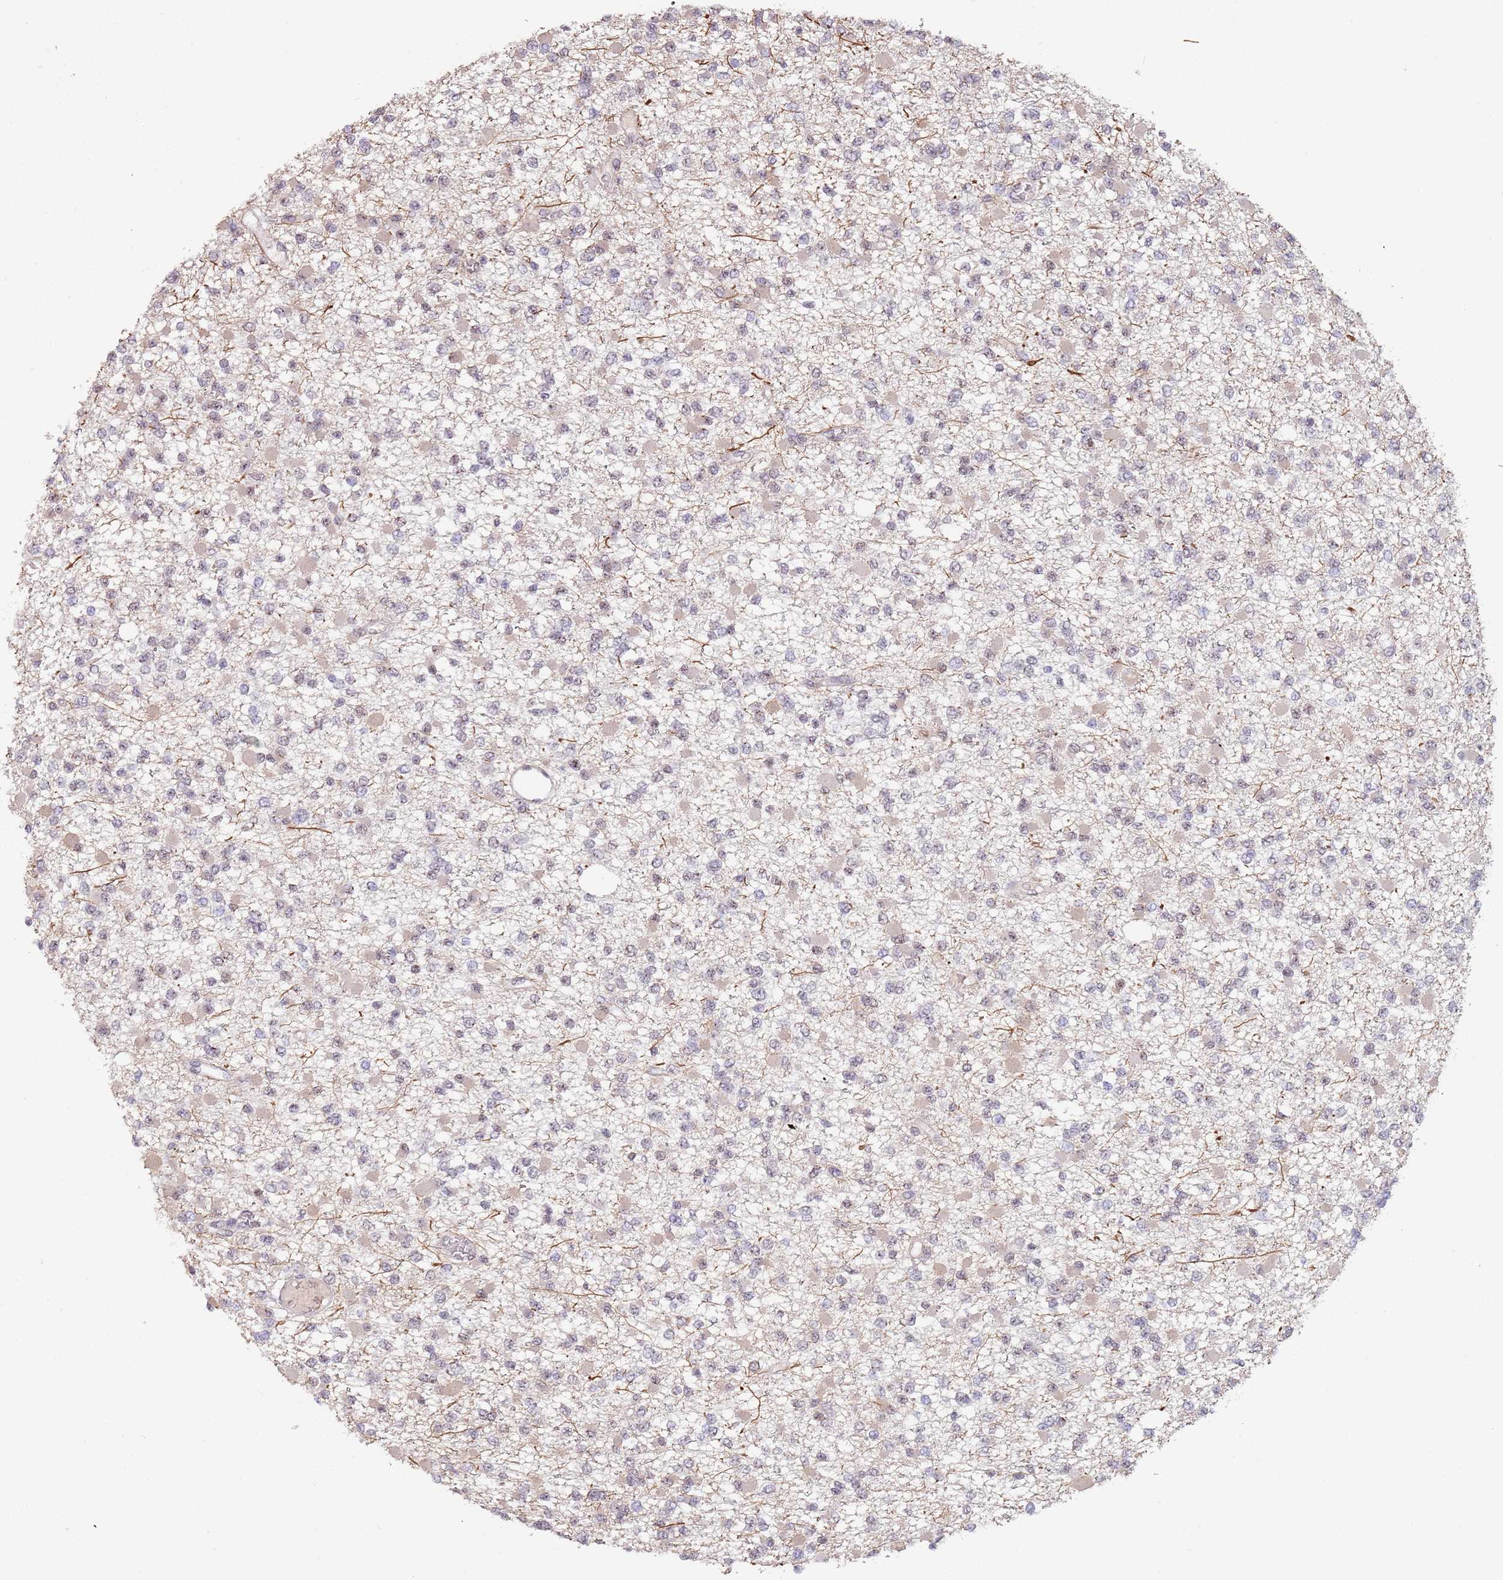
{"staining": {"intensity": "negative", "quantity": "none", "location": "none"}, "tissue": "glioma", "cell_type": "Tumor cells", "image_type": "cancer", "snomed": [{"axis": "morphology", "description": "Glioma, malignant, Low grade"}, {"axis": "topography", "description": "Brain"}], "caption": "There is no significant expression in tumor cells of glioma.", "gene": "CIZ1", "patient": {"sex": "female", "age": 22}}